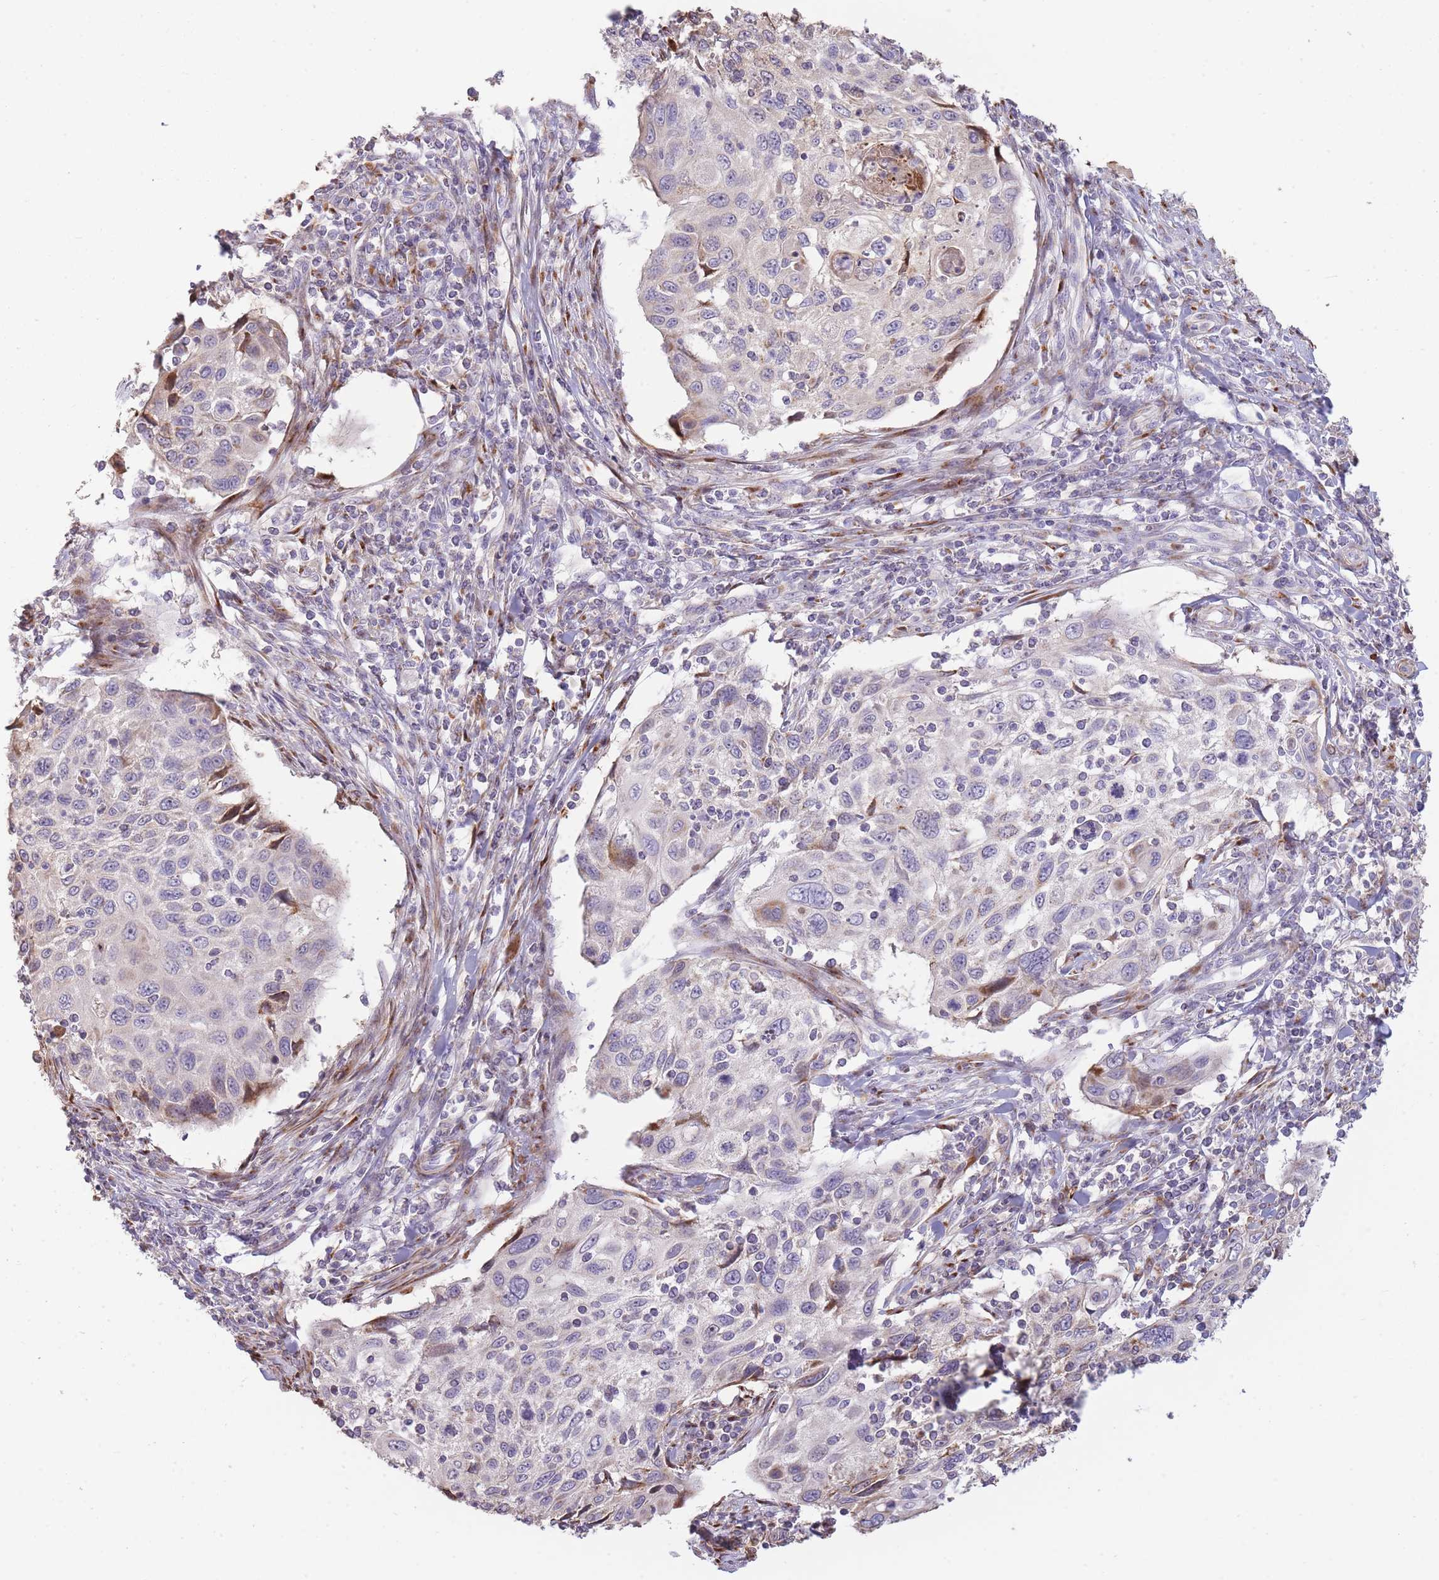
{"staining": {"intensity": "negative", "quantity": "none", "location": "none"}, "tissue": "cervical cancer", "cell_type": "Tumor cells", "image_type": "cancer", "snomed": [{"axis": "morphology", "description": "Squamous cell carcinoma, NOS"}, {"axis": "topography", "description": "Cervix"}], "caption": "Human squamous cell carcinoma (cervical) stained for a protein using immunohistochemistry displays no positivity in tumor cells.", "gene": "PPP3R2", "patient": {"sex": "female", "age": 70}}